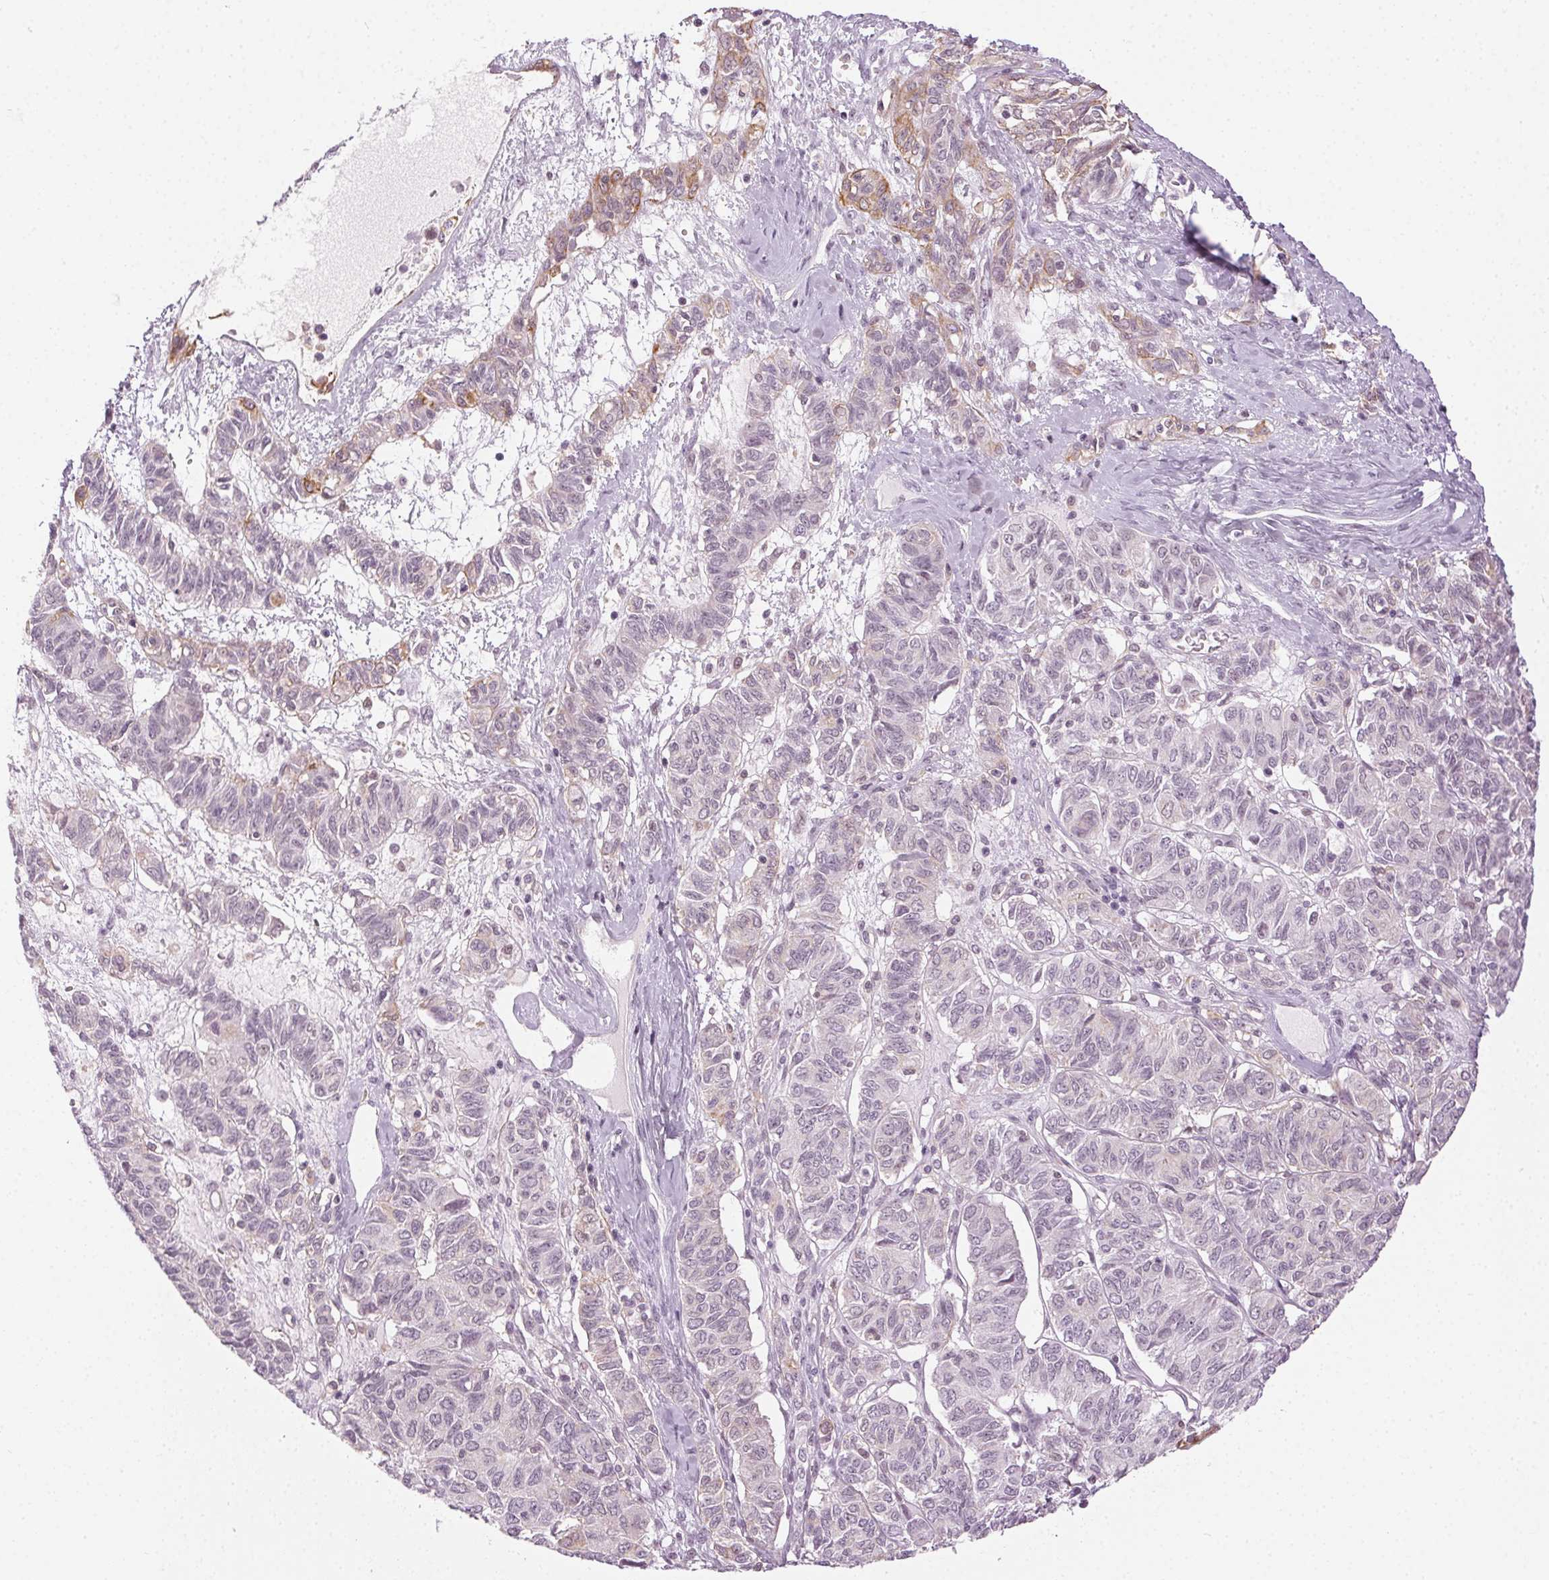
{"staining": {"intensity": "weak", "quantity": "<25%", "location": "cytoplasmic/membranous"}, "tissue": "ovarian cancer", "cell_type": "Tumor cells", "image_type": "cancer", "snomed": [{"axis": "morphology", "description": "Carcinoma, endometroid"}, {"axis": "topography", "description": "Ovary"}], "caption": "This is an immunohistochemistry (IHC) image of human ovarian endometroid carcinoma. There is no staining in tumor cells.", "gene": "AIF1L", "patient": {"sex": "female", "age": 80}}